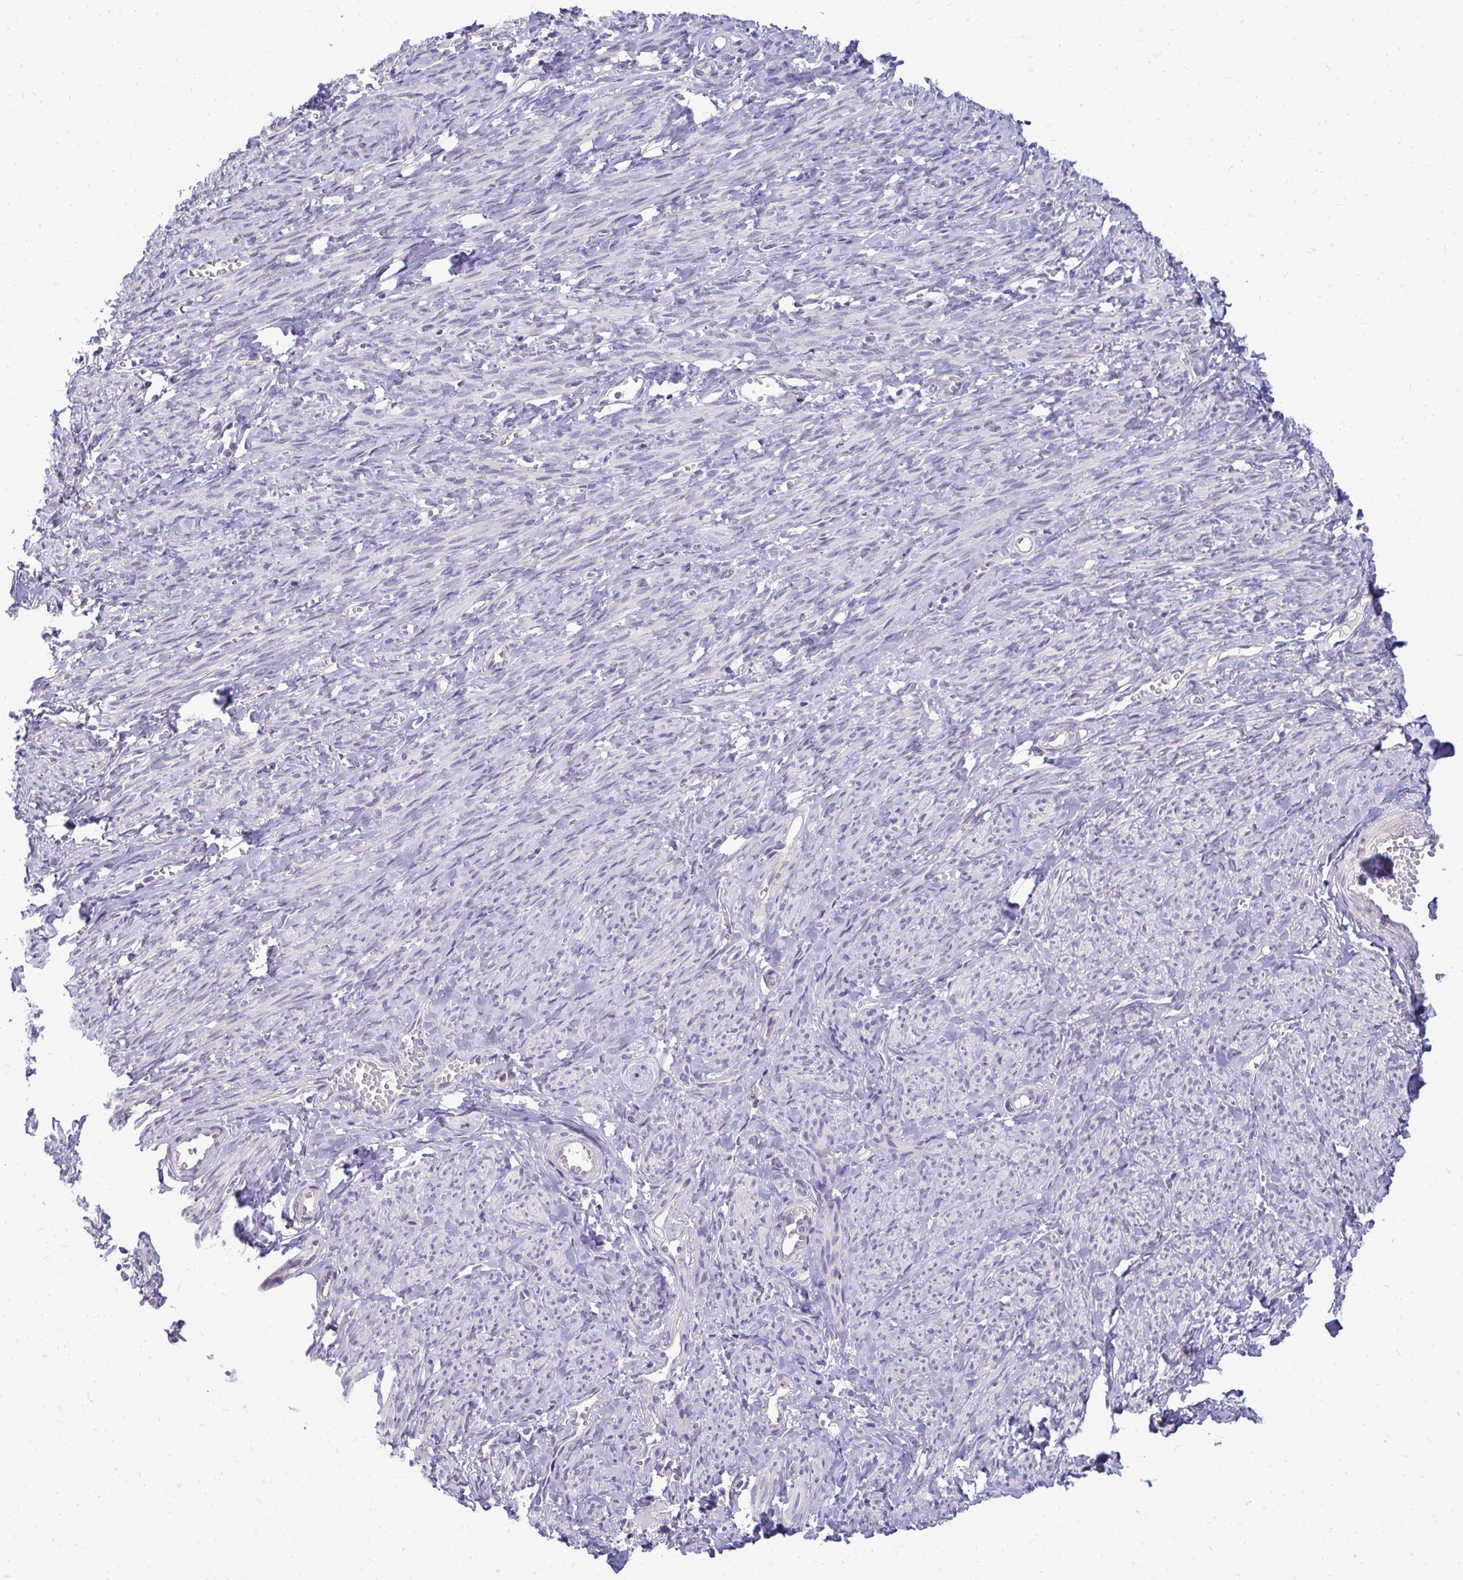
{"staining": {"intensity": "negative", "quantity": "none", "location": "none"}, "tissue": "smooth muscle", "cell_type": "Smooth muscle cells", "image_type": "normal", "snomed": [{"axis": "morphology", "description": "Normal tissue, NOS"}, {"axis": "topography", "description": "Smooth muscle"}], "caption": "Smooth muscle was stained to show a protein in brown. There is no significant staining in smooth muscle cells. (DAB (3,3'-diaminobenzidine) IHC, high magnification).", "gene": "FABP3", "patient": {"sex": "female", "age": 65}}